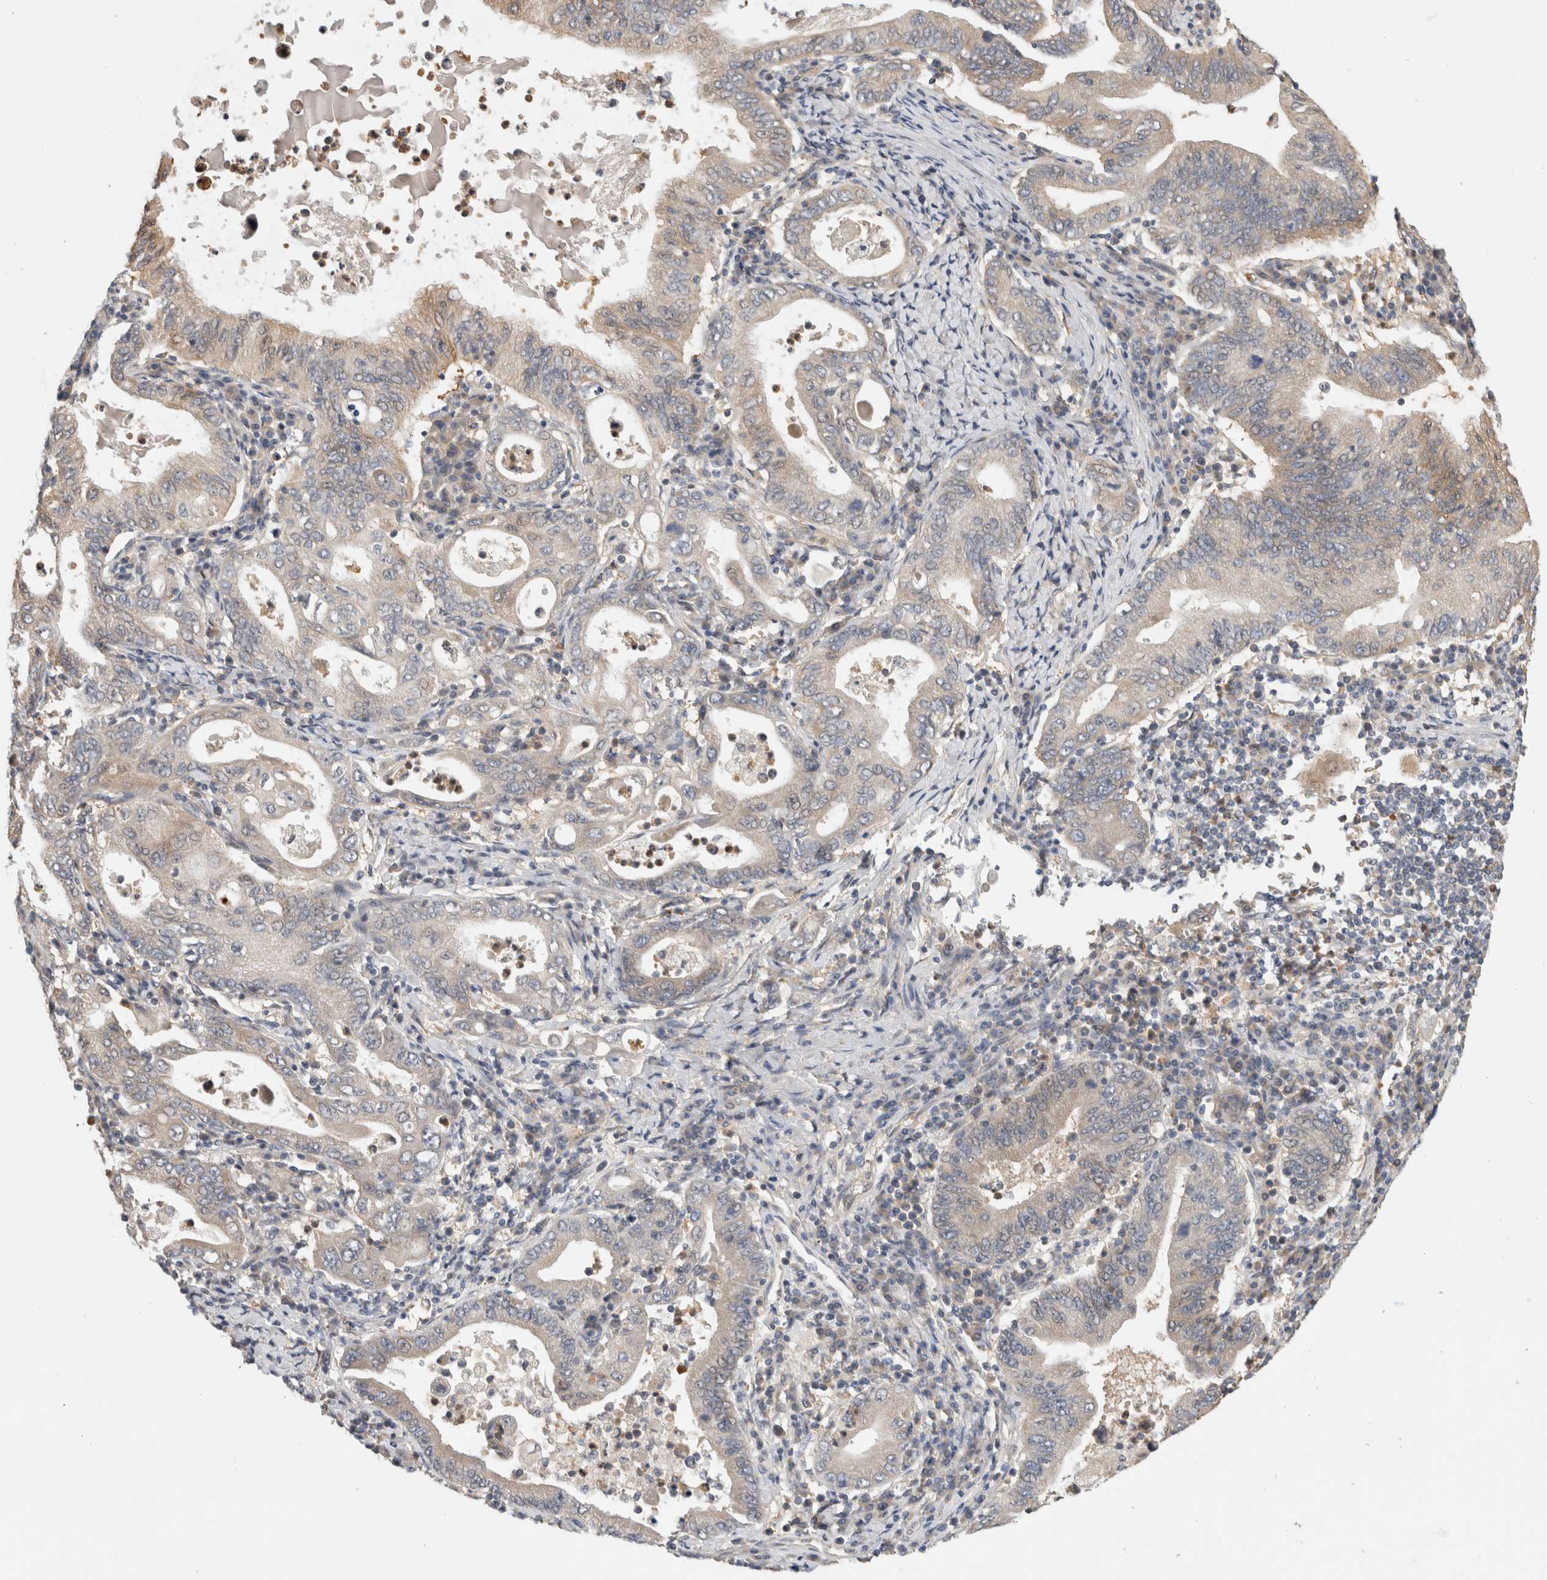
{"staining": {"intensity": "moderate", "quantity": "<25%", "location": "cytoplasmic/membranous"}, "tissue": "stomach cancer", "cell_type": "Tumor cells", "image_type": "cancer", "snomed": [{"axis": "morphology", "description": "Normal tissue, NOS"}, {"axis": "morphology", "description": "Adenocarcinoma, NOS"}, {"axis": "topography", "description": "Esophagus"}, {"axis": "topography", "description": "Stomach, upper"}, {"axis": "topography", "description": "Peripheral nerve tissue"}], "caption": "Immunohistochemical staining of human stomach adenocarcinoma reveals low levels of moderate cytoplasmic/membranous protein positivity in approximately <25% of tumor cells.", "gene": "PGM1", "patient": {"sex": "male", "age": 62}}